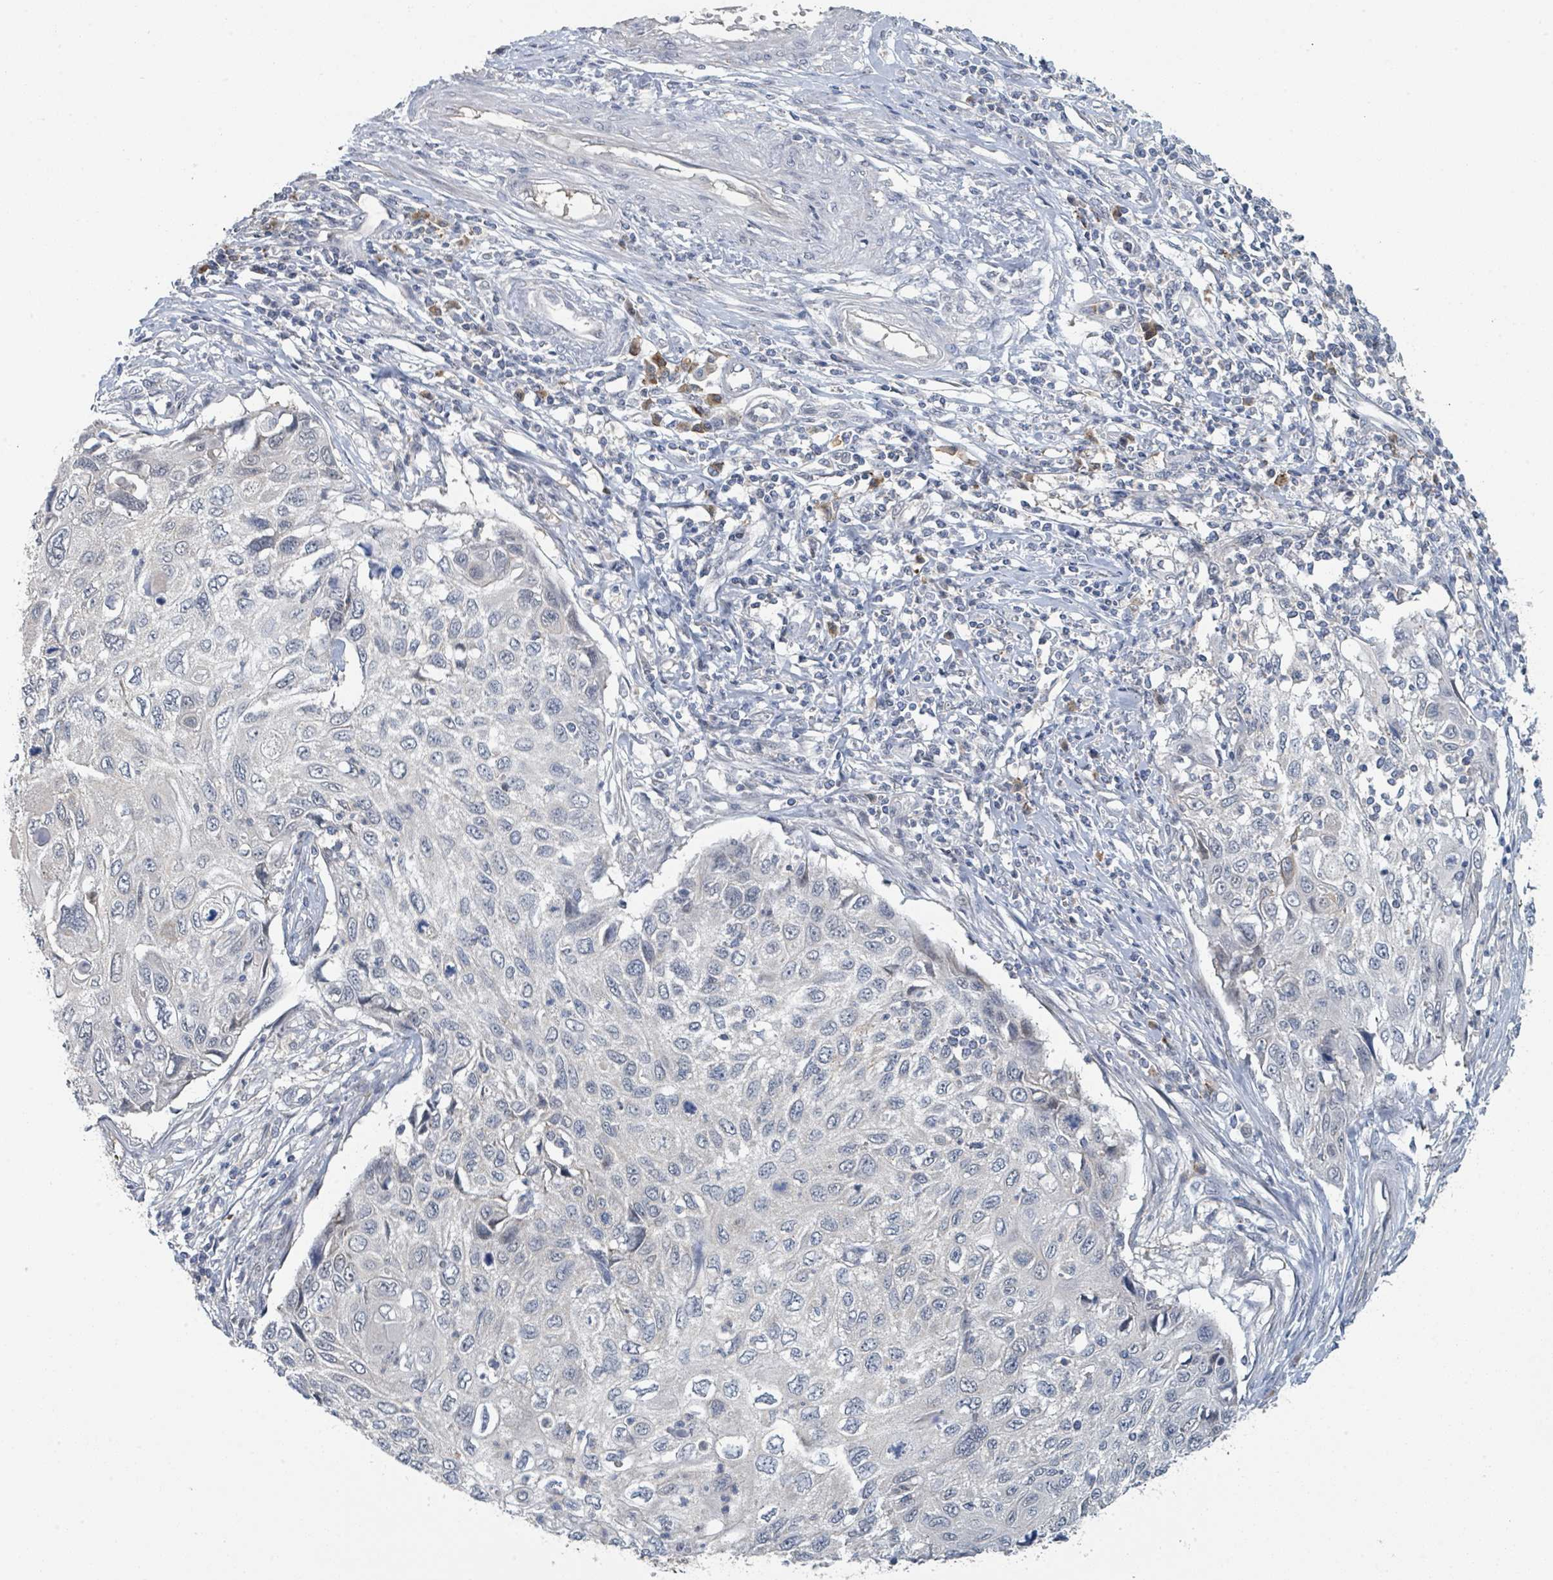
{"staining": {"intensity": "negative", "quantity": "none", "location": "none"}, "tissue": "cervical cancer", "cell_type": "Tumor cells", "image_type": "cancer", "snomed": [{"axis": "morphology", "description": "Squamous cell carcinoma, NOS"}, {"axis": "topography", "description": "Cervix"}], "caption": "DAB immunohistochemical staining of human squamous cell carcinoma (cervical) reveals no significant positivity in tumor cells.", "gene": "ANKRD55", "patient": {"sex": "female", "age": 70}}